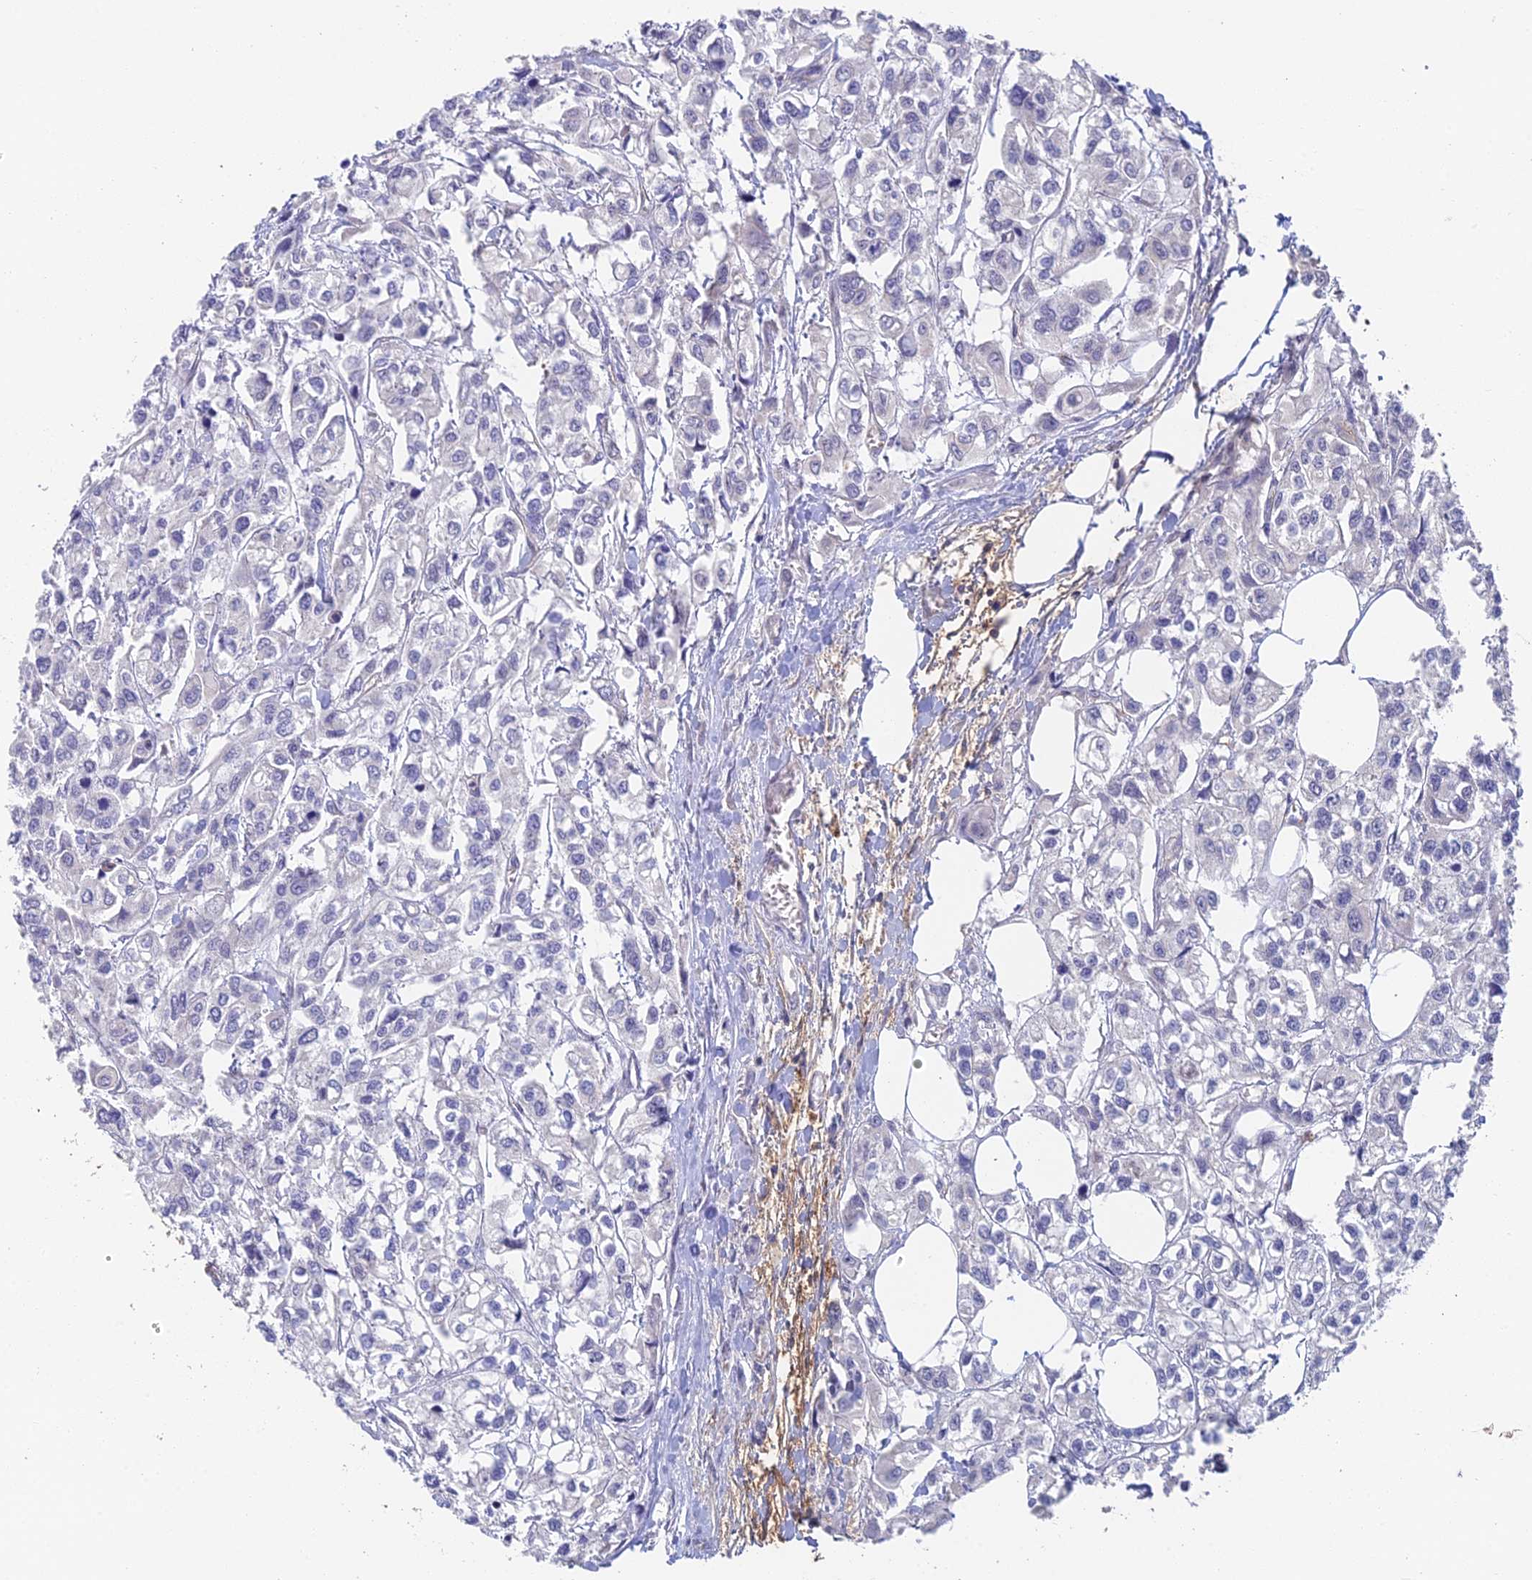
{"staining": {"intensity": "negative", "quantity": "none", "location": "none"}, "tissue": "urothelial cancer", "cell_type": "Tumor cells", "image_type": "cancer", "snomed": [{"axis": "morphology", "description": "Urothelial carcinoma, High grade"}, {"axis": "topography", "description": "Urinary bladder"}], "caption": "Immunohistochemistry micrograph of human urothelial carcinoma (high-grade) stained for a protein (brown), which shows no staining in tumor cells.", "gene": "ADAMTS13", "patient": {"sex": "male", "age": 67}}